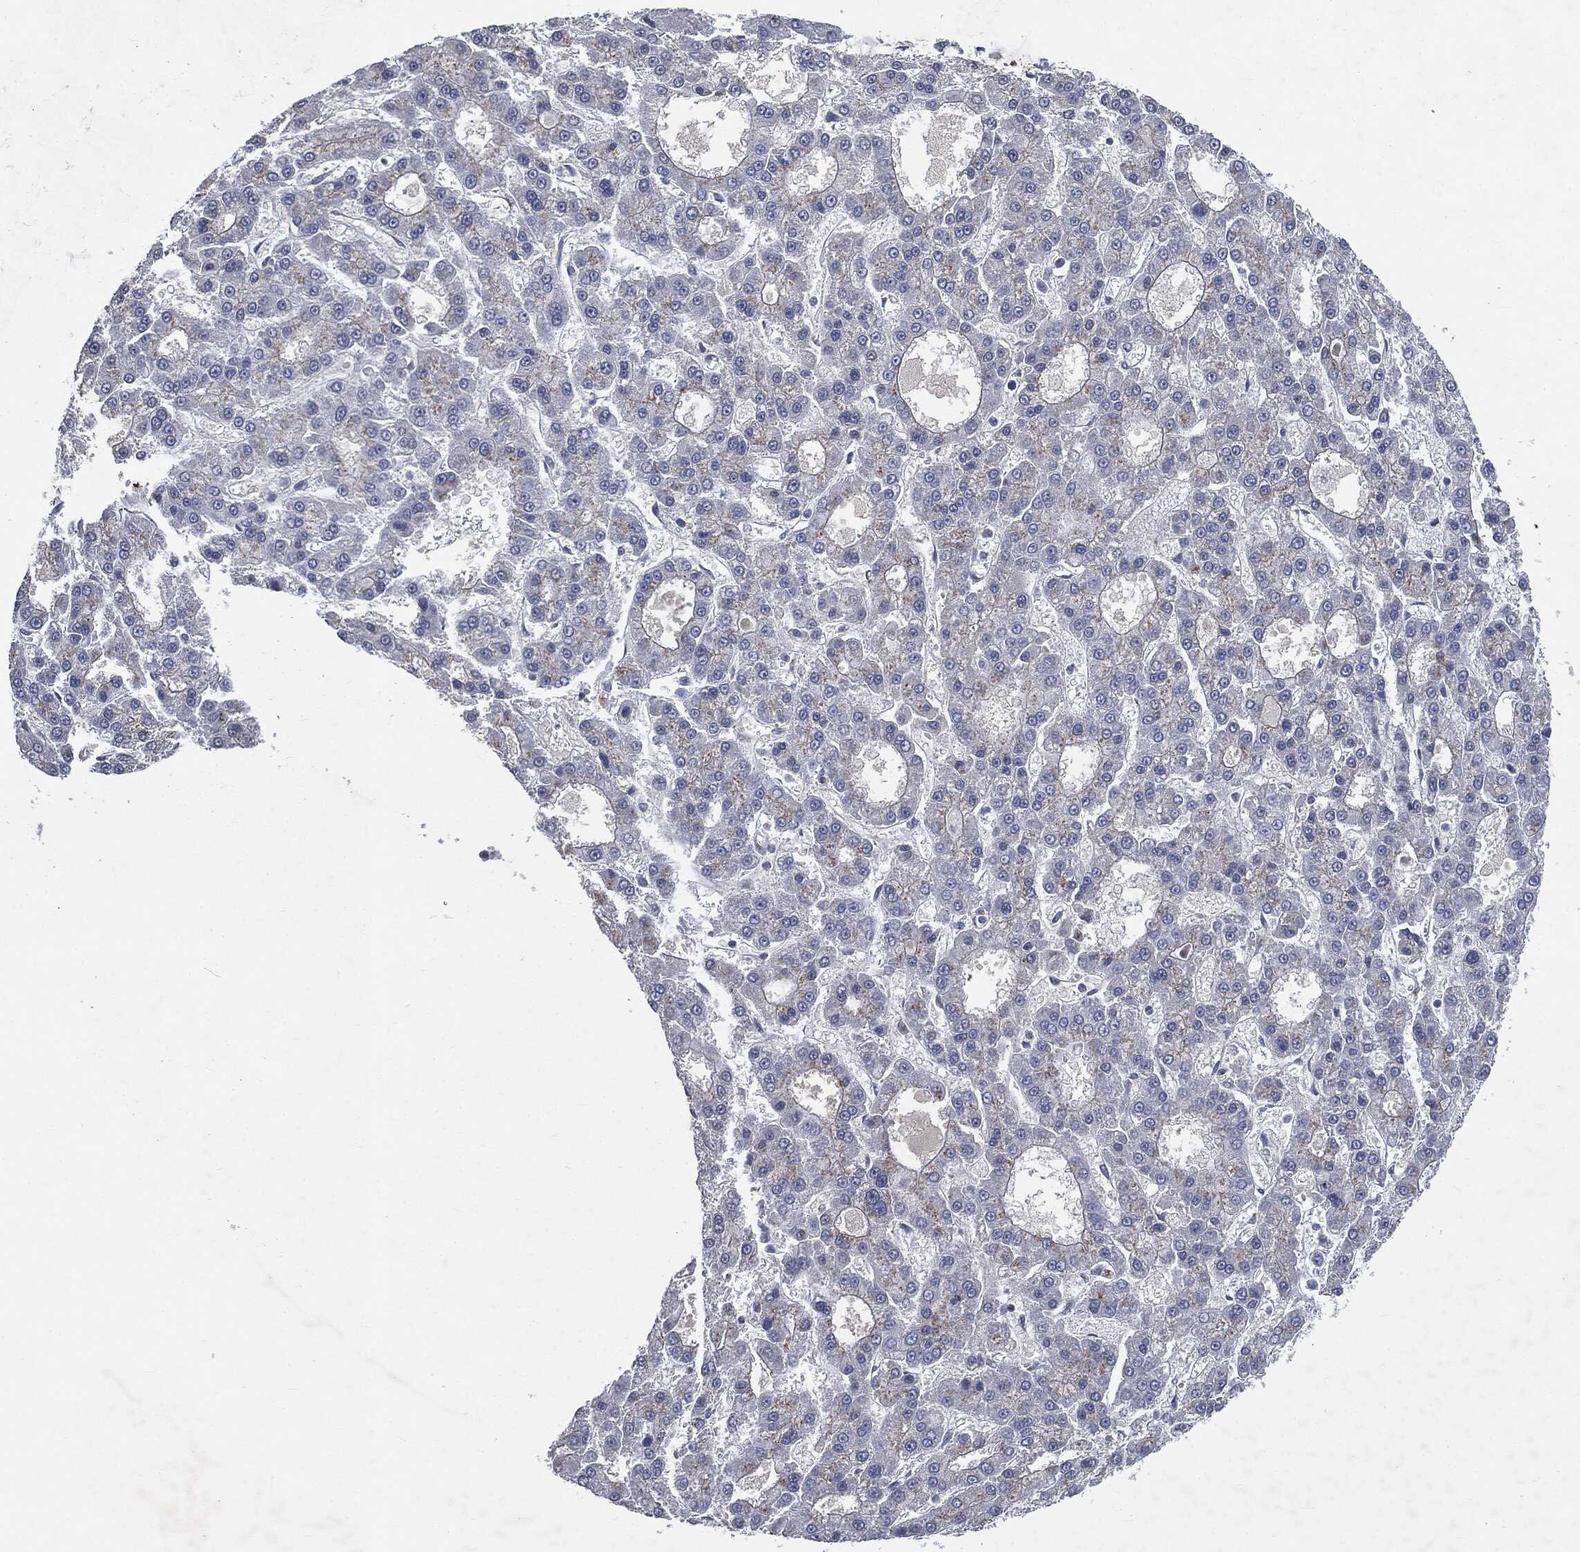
{"staining": {"intensity": "negative", "quantity": "none", "location": "none"}, "tissue": "liver cancer", "cell_type": "Tumor cells", "image_type": "cancer", "snomed": [{"axis": "morphology", "description": "Carcinoma, Hepatocellular, NOS"}, {"axis": "topography", "description": "Liver"}], "caption": "IHC of liver cancer (hepatocellular carcinoma) exhibits no staining in tumor cells.", "gene": "CASD1", "patient": {"sex": "male", "age": 70}}